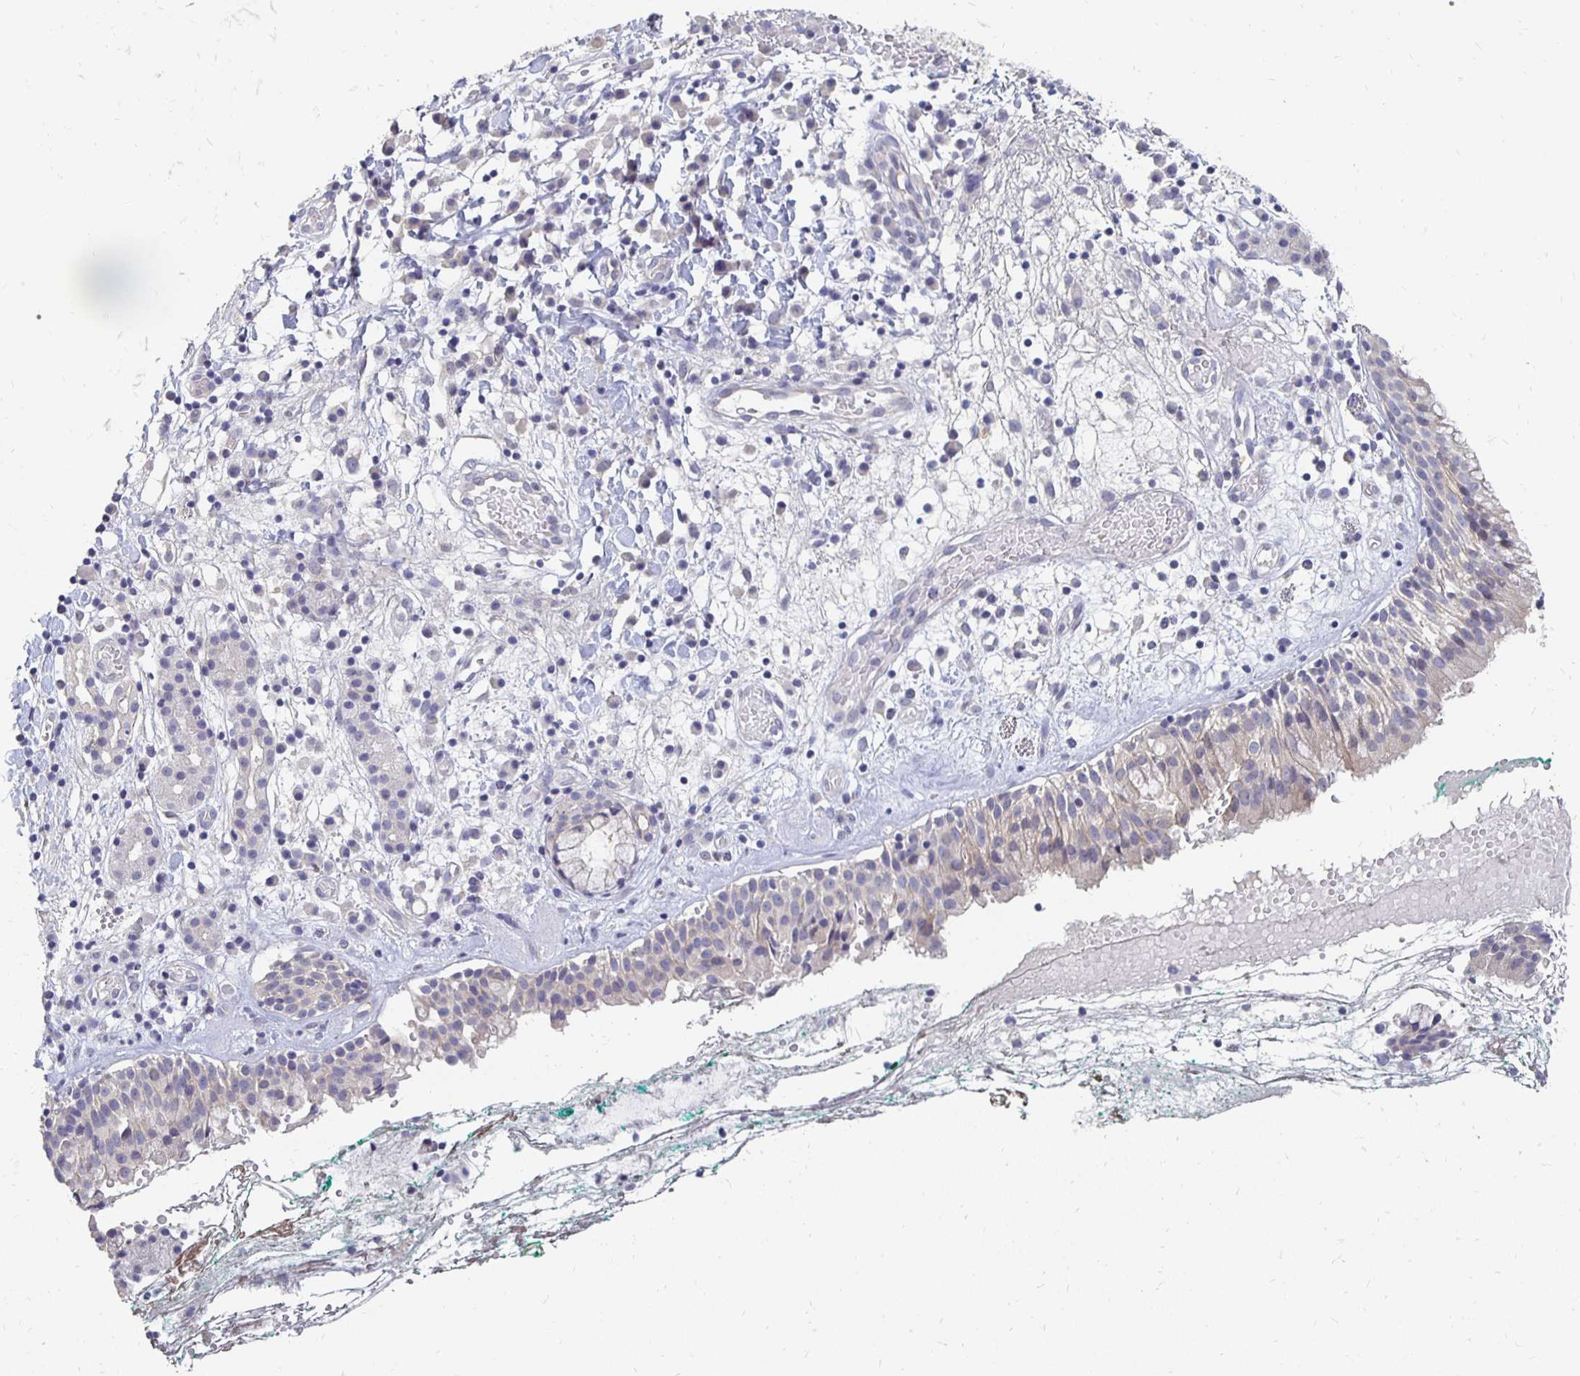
{"staining": {"intensity": "weak", "quantity": "<25%", "location": "cytoplasmic/membranous"}, "tissue": "nasopharynx", "cell_type": "Respiratory epithelial cells", "image_type": "normal", "snomed": [{"axis": "morphology", "description": "Normal tissue, NOS"}, {"axis": "morphology", "description": "Basal cell carcinoma"}, {"axis": "topography", "description": "Cartilage tissue"}, {"axis": "topography", "description": "Nasopharynx"}, {"axis": "topography", "description": "Oral tissue"}], "caption": "Image shows no protein positivity in respiratory epithelial cells of normal nasopharynx. (DAB IHC, high magnification).", "gene": "FKRP", "patient": {"sex": "female", "age": 77}}